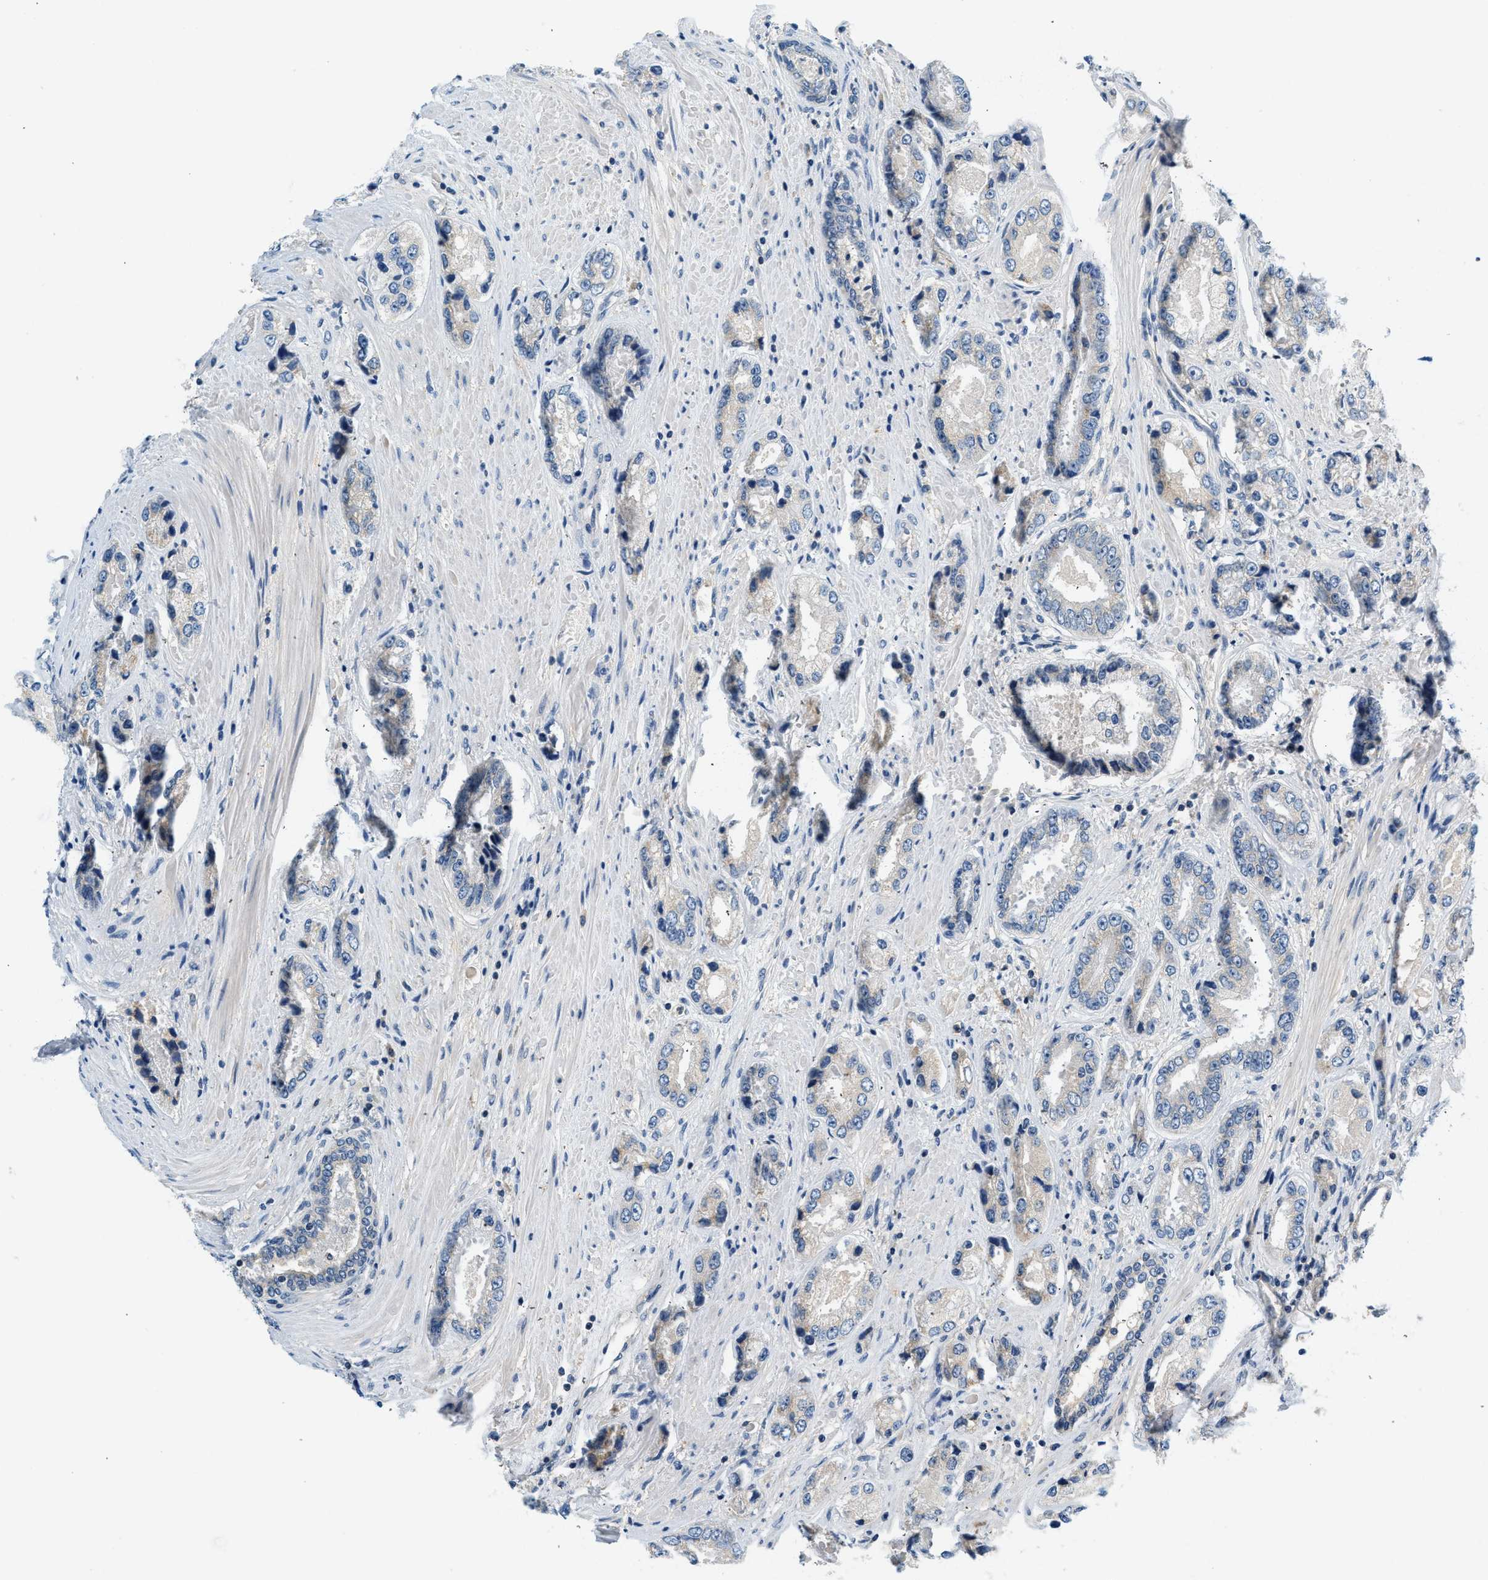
{"staining": {"intensity": "negative", "quantity": "none", "location": "none"}, "tissue": "prostate cancer", "cell_type": "Tumor cells", "image_type": "cancer", "snomed": [{"axis": "morphology", "description": "Adenocarcinoma, High grade"}, {"axis": "topography", "description": "Prostate"}], "caption": "Prostate cancer (adenocarcinoma (high-grade)) stained for a protein using immunohistochemistry (IHC) displays no staining tumor cells.", "gene": "SLC35E1", "patient": {"sex": "male", "age": 61}}